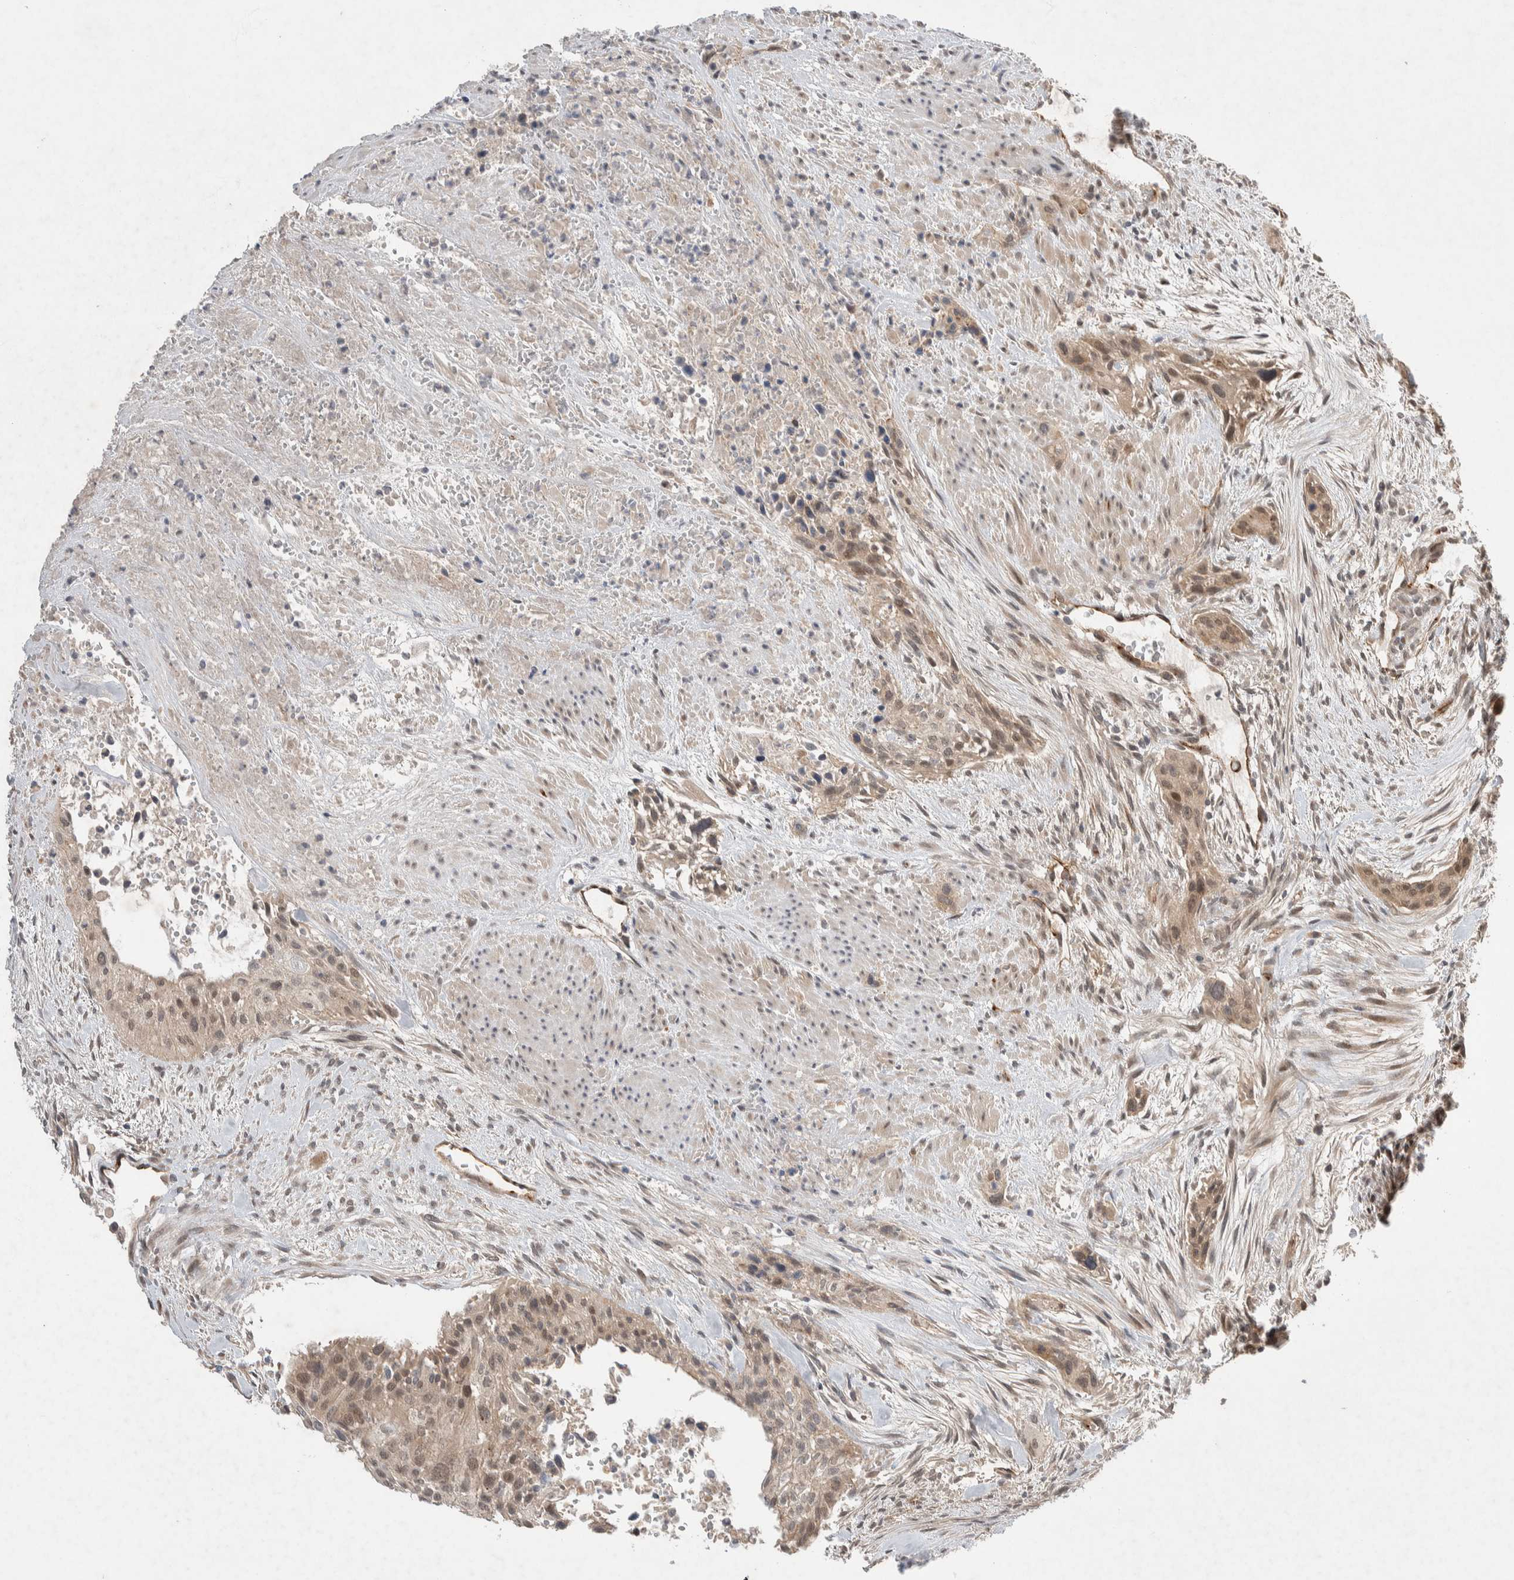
{"staining": {"intensity": "weak", "quantity": ">75%", "location": "cytoplasmic/membranous,nuclear"}, "tissue": "urothelial cancer", "cell_type": "Tumor cells", "image_type": "cancer", "snomed": [{"axis": "morphology", "description": "Urothelial carcinoma, High grade"}, {"axis": "topography", "description": "Urinary bladder"}], "caption": "Urothelial cancer tissue exhibits weak cytoplasmic/membranous and nuclear expression in approximately >75% of tumor cells, visualized by immunohistochemistry.", "gene": "ZNF704", "patient": {"sex": "male", "age": 35}}